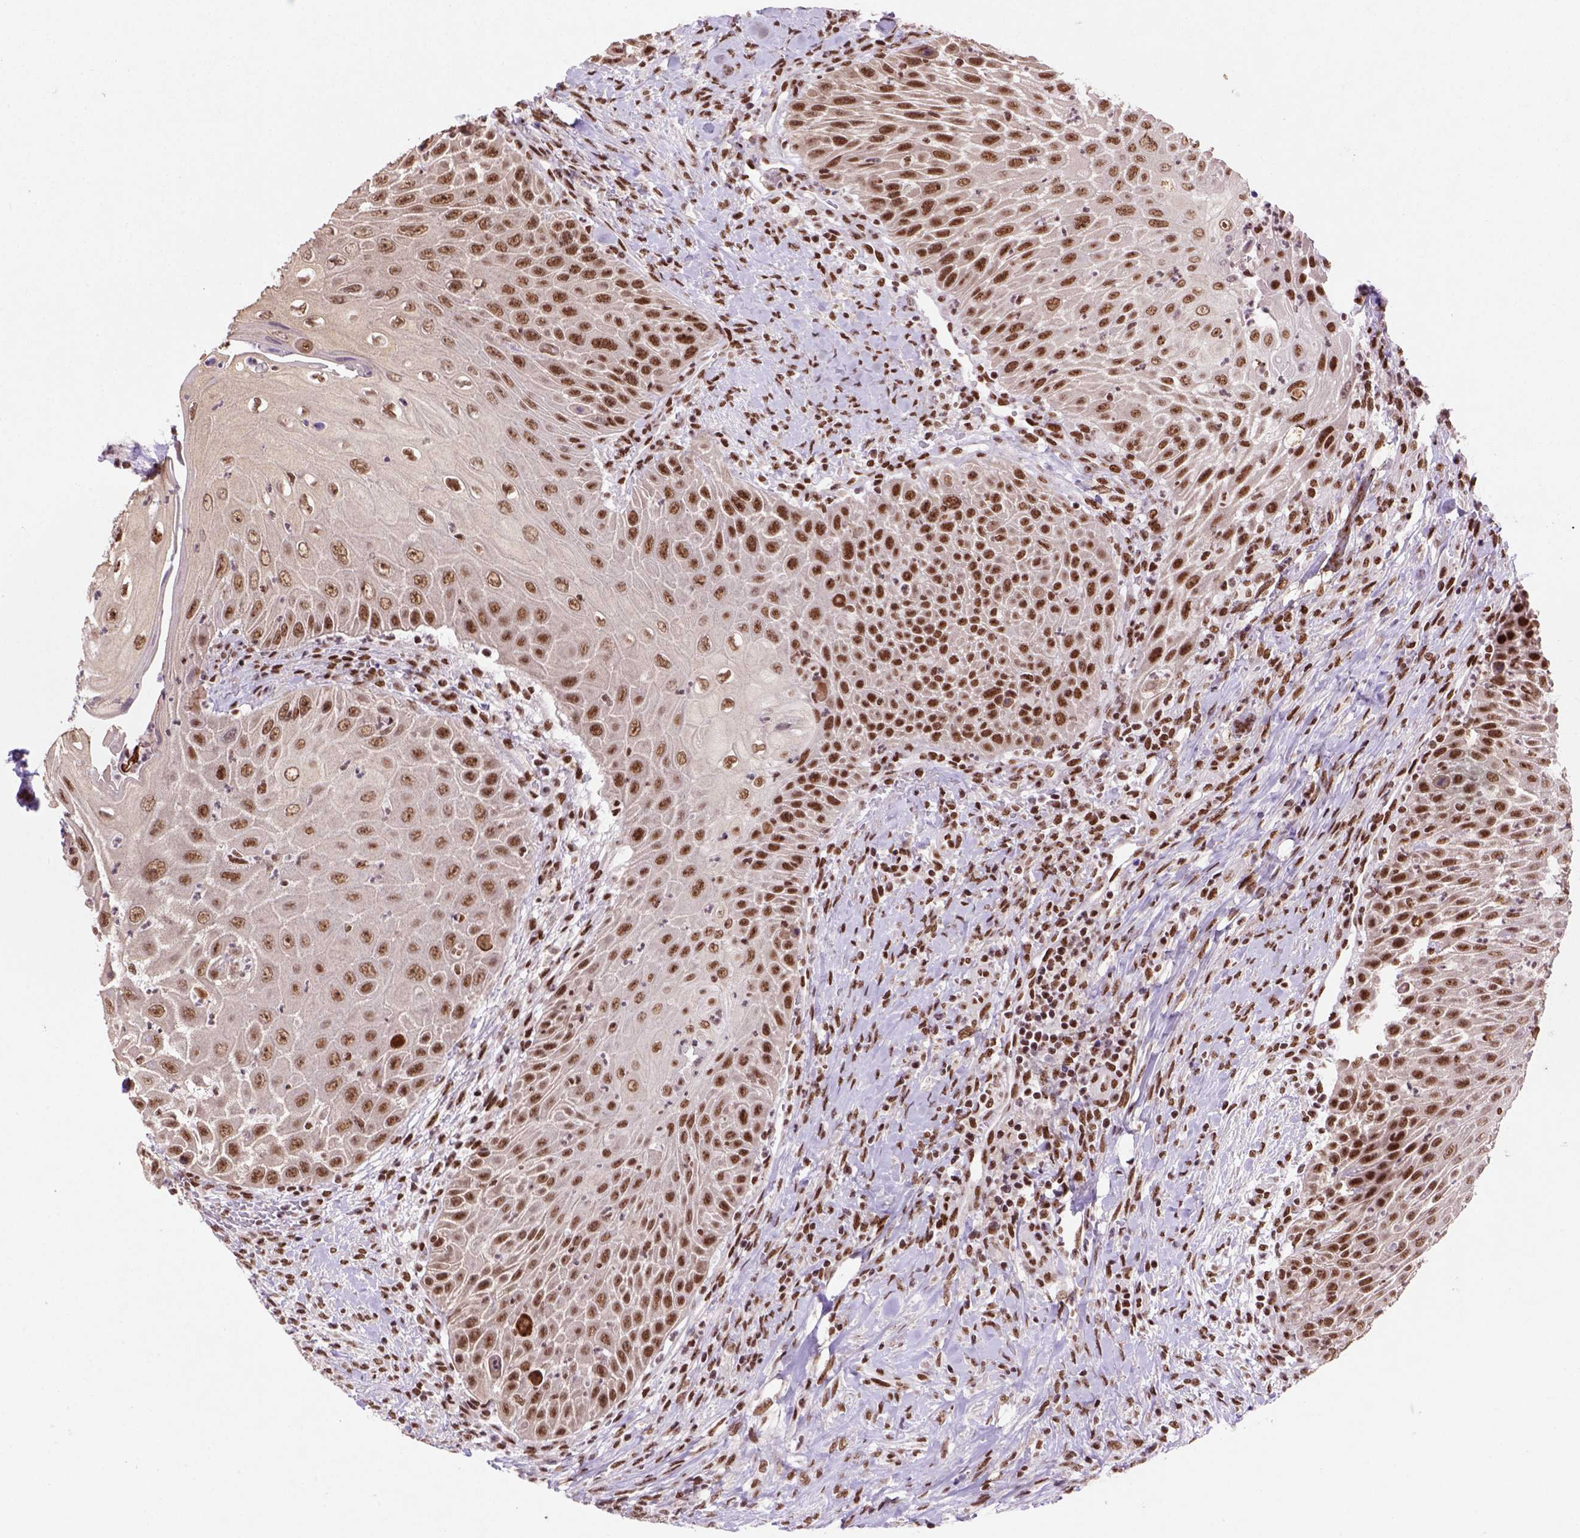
{"staining": {"intensity": "moderate", "quantity": ">75%", "location": "nuclear"}, "tissue": "head and neck cancer", "cell_type": "Tumor cells", "image_type": "cancer", "snomed": [{"axis": "morphology", "description": "Squamous cell carcinoma, NOS"}, {"axis": "topography", "description": "Head-Neck"}], "caption": "Approximately >75% of tumor cells in head and neck cancer demonstrate moderate nuclear protein staining as visualized by brown immunohistochemical staining.", "gene": "NSMCE2", "patient": {"sex": "male", "age": 69}}